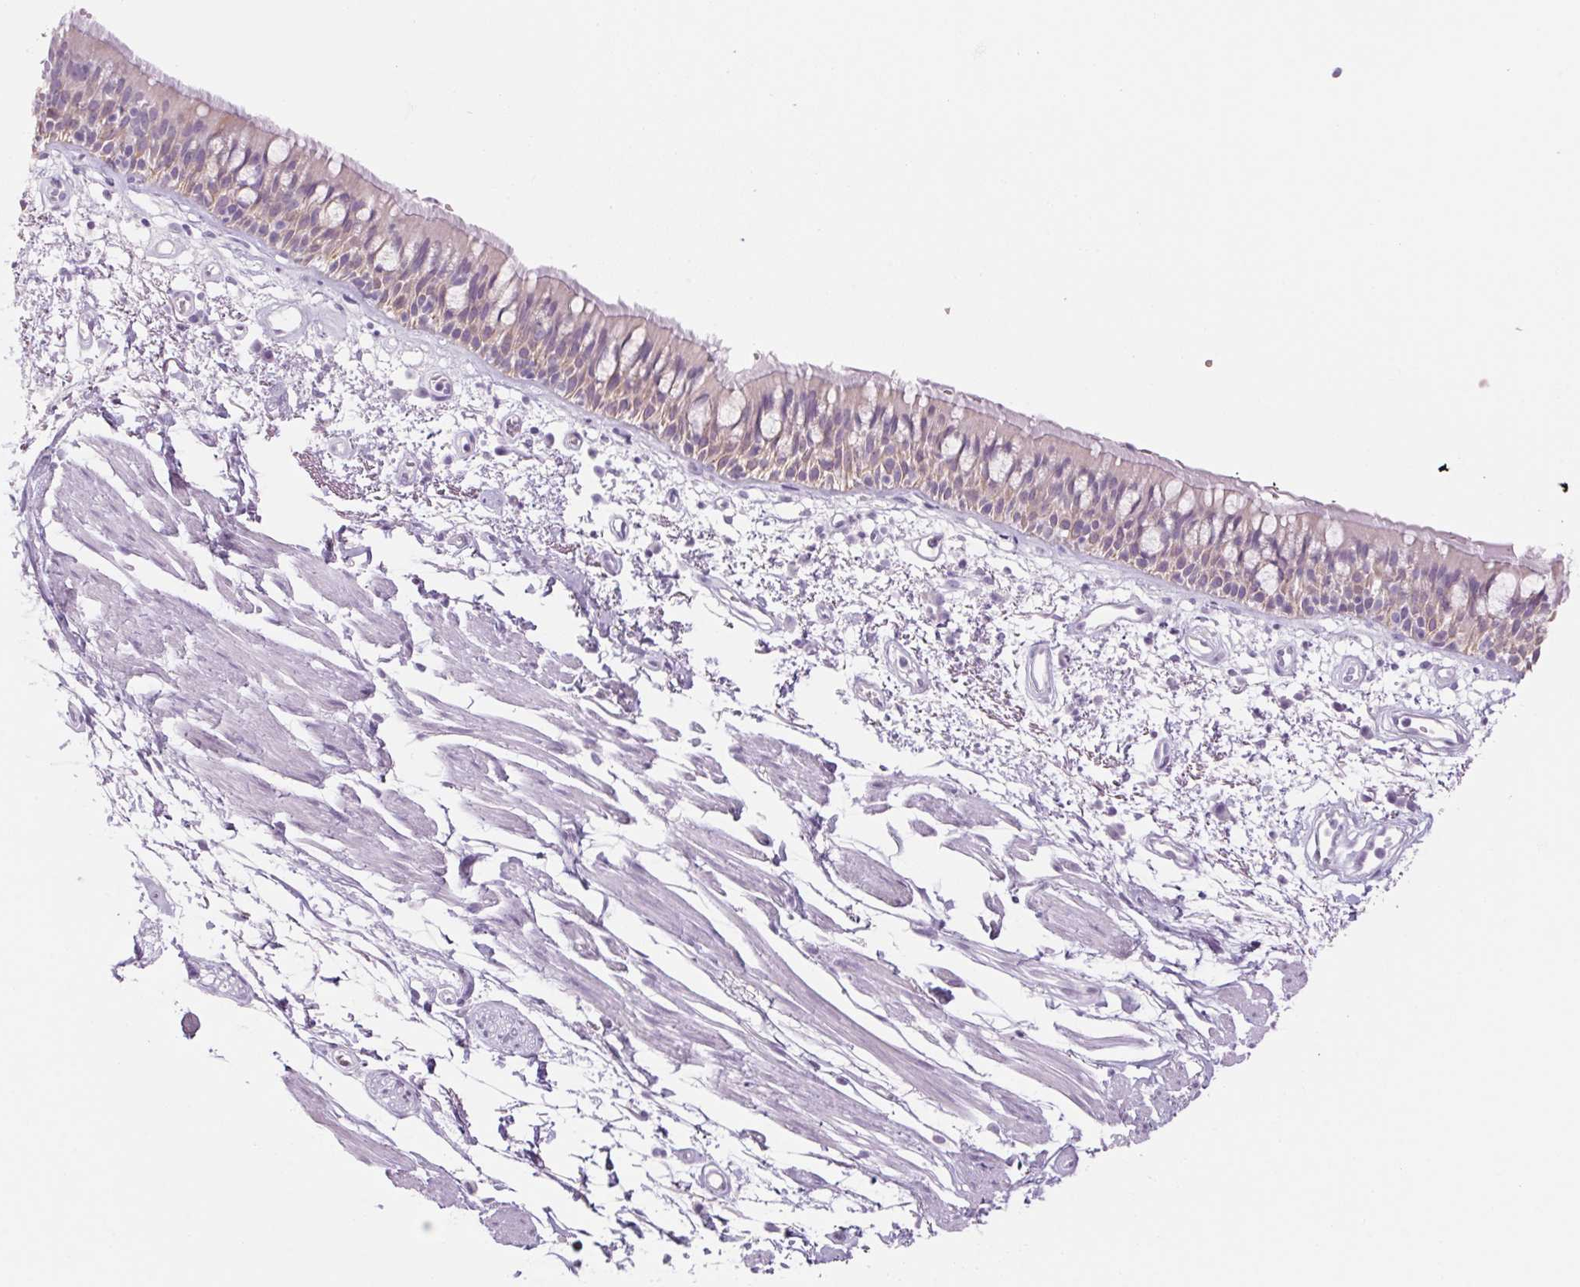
{"staining": {"intensity": "weak", "quantity": ">75%", "location": "cytoplasmic/membranous"}, "tissue": "bronchus", "cell_type": "Respiratory epithelial cells", "image_type": "normal", "snomed": [{"axis": "morphology", "description": "Normal tissue, NOS"}, {"axis": "morphology", "description": "Squamous cell carcinoma, NOS"}, {"axis": "topography", "description": "Cartilage tissue"}, {"axis": "topography", "description": "Bronchus"}, {"axis": "topography", "description": "Lung"}], "caption": "Protein expression analysis of benign human bronchus reveals weak cytoplasmic/membranous positivity in about >75% of respiratory epithelial cells. The protein is shown in brown color, while the nuclei are stained blue.", "gene": "RPTN", "patient": {"sex": "male", "age": 66}}